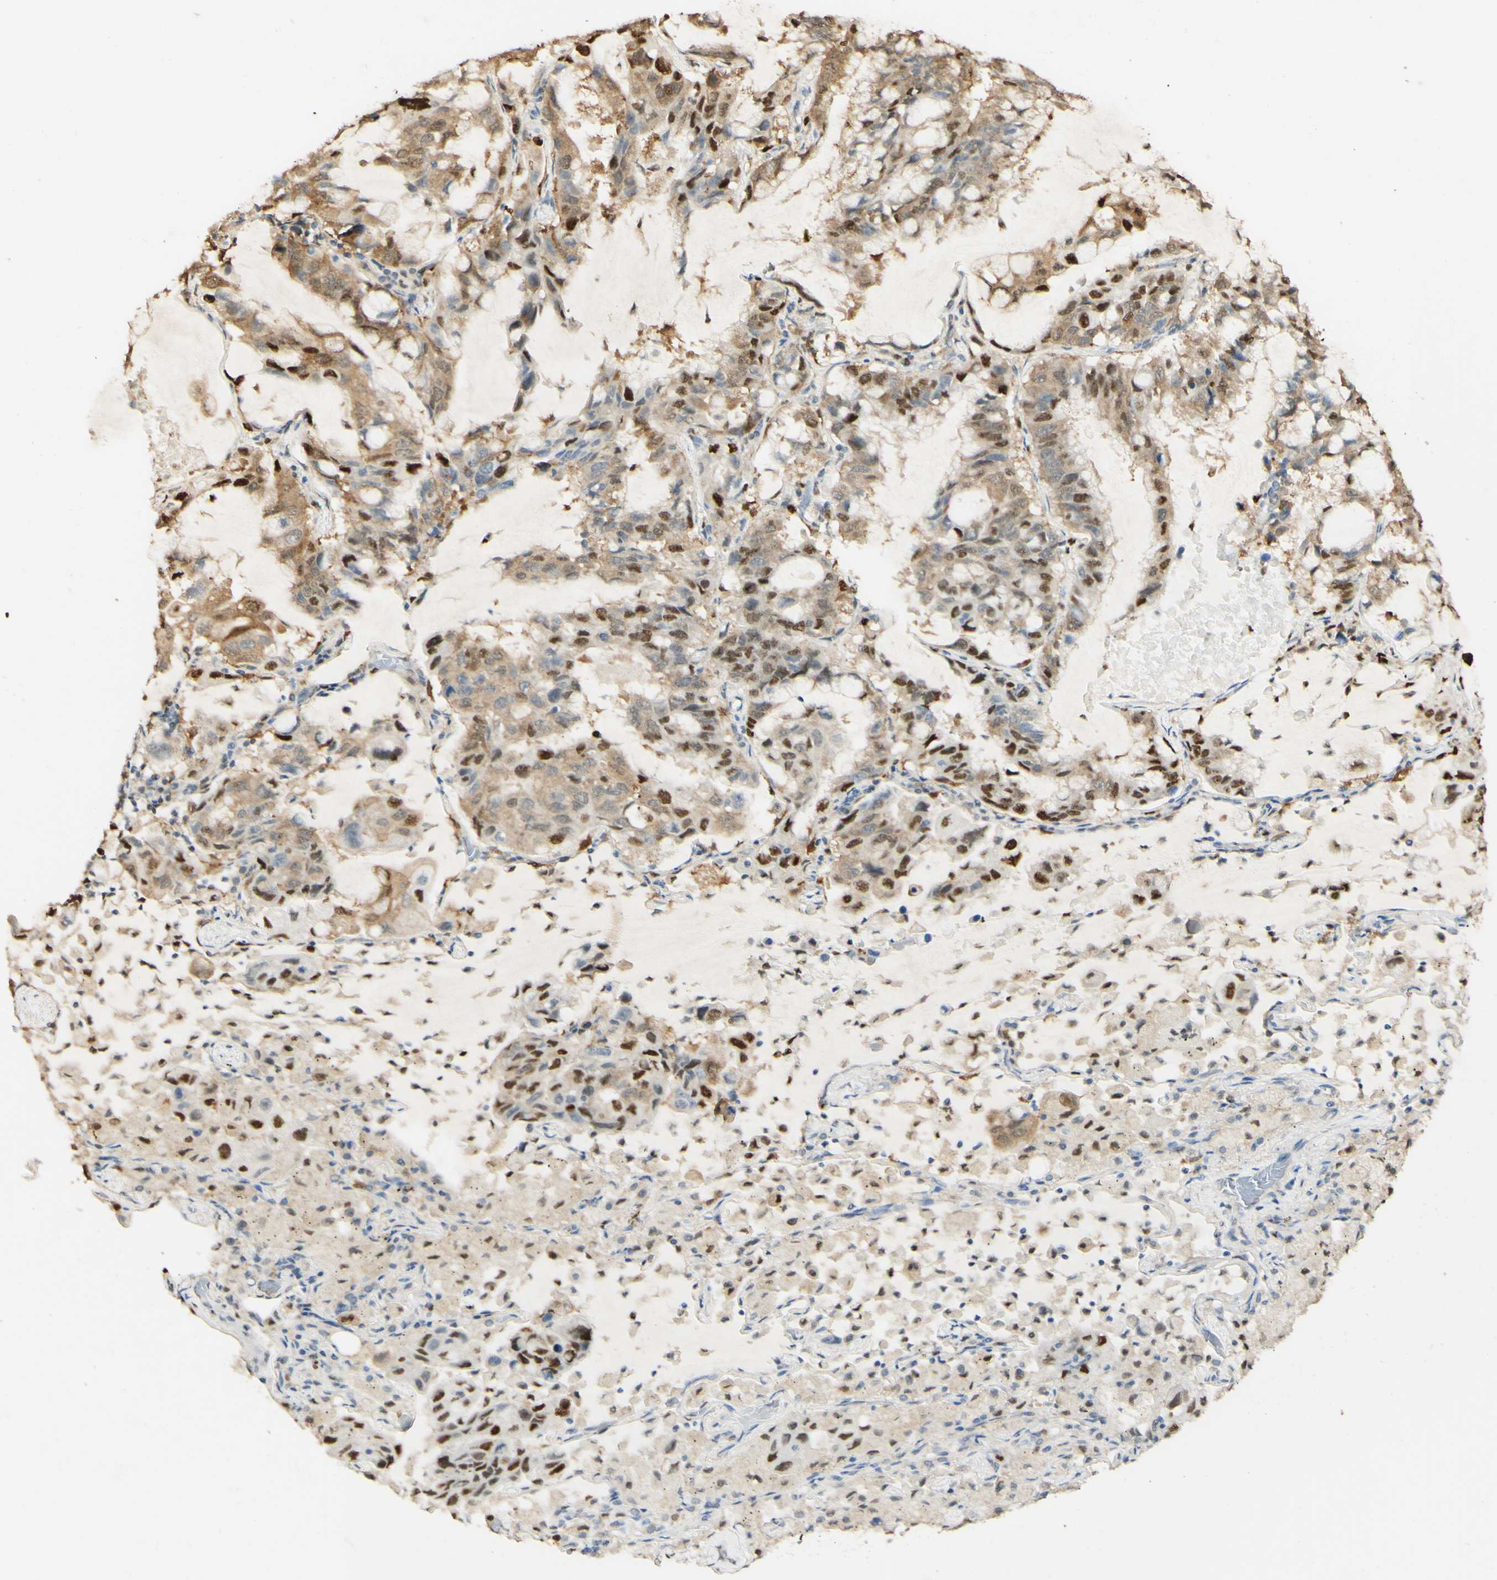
{"staining": {"intensity": "strong", "quantity": ">75%", "location": "cytoplasmic/membranous,nuclear"}, "tissue": "lung cancer", "cell_type": "Tumor cells", "image_type": "cancer", "snomed": [{"axis": "morphology", "description": "Adenocarcinoma, NOS"}, {"axis": "topography", "description": "Lung"}], "caption": "Adenocarcinoma (lung) stained for a protein reveals strong cytoplasmic/membranous and nuclear positivity in tumor cells.", "gene": "MAP3K4", "patient": {"sex": "male", "age": 64}}